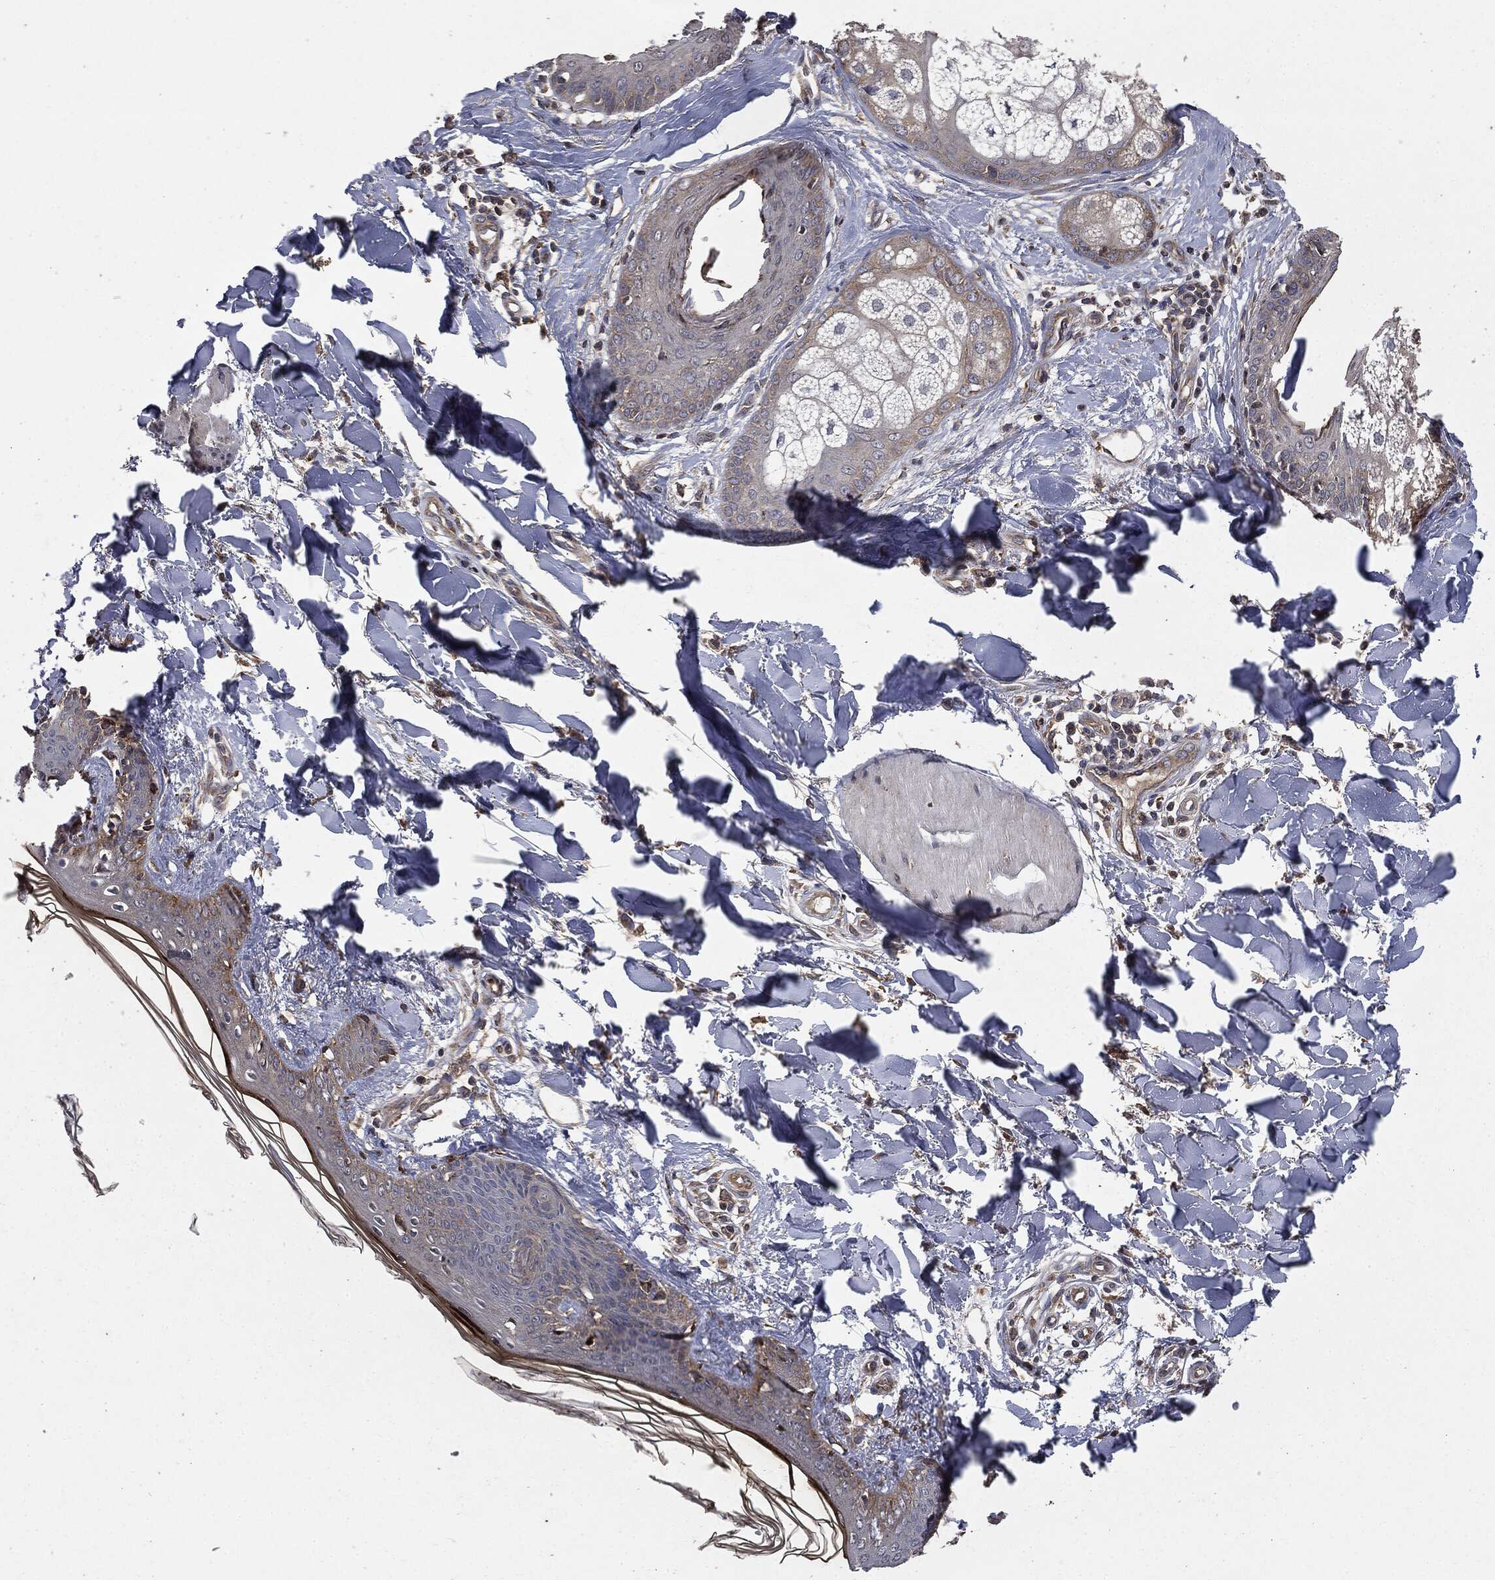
{"staining": {"intensity": "weak", "quantity": ">75%", "location": "cytoplasmic/membranous"}, "tissue": "skin", "cell_type": "Fibroblasts", "image_type": "normal", "snomed": [{"axis": "morphology", "description": "Normal tissue, NOS"}, {"axis": "morphology", "description": "Malignant melanoma, NOS"}, {"axis": "topography", "description": "Skin"}], "caption": "DAB immunohistochemical staining of unremarkable human skin shows weak cytoplasmic/membranous protein expression in approximately >75% of fibroblasts. (Brightfield microscopy of DAB IHC at high magnification).", "gene": "PLOD3", "patient": {"sex": "female", "age": 34}}